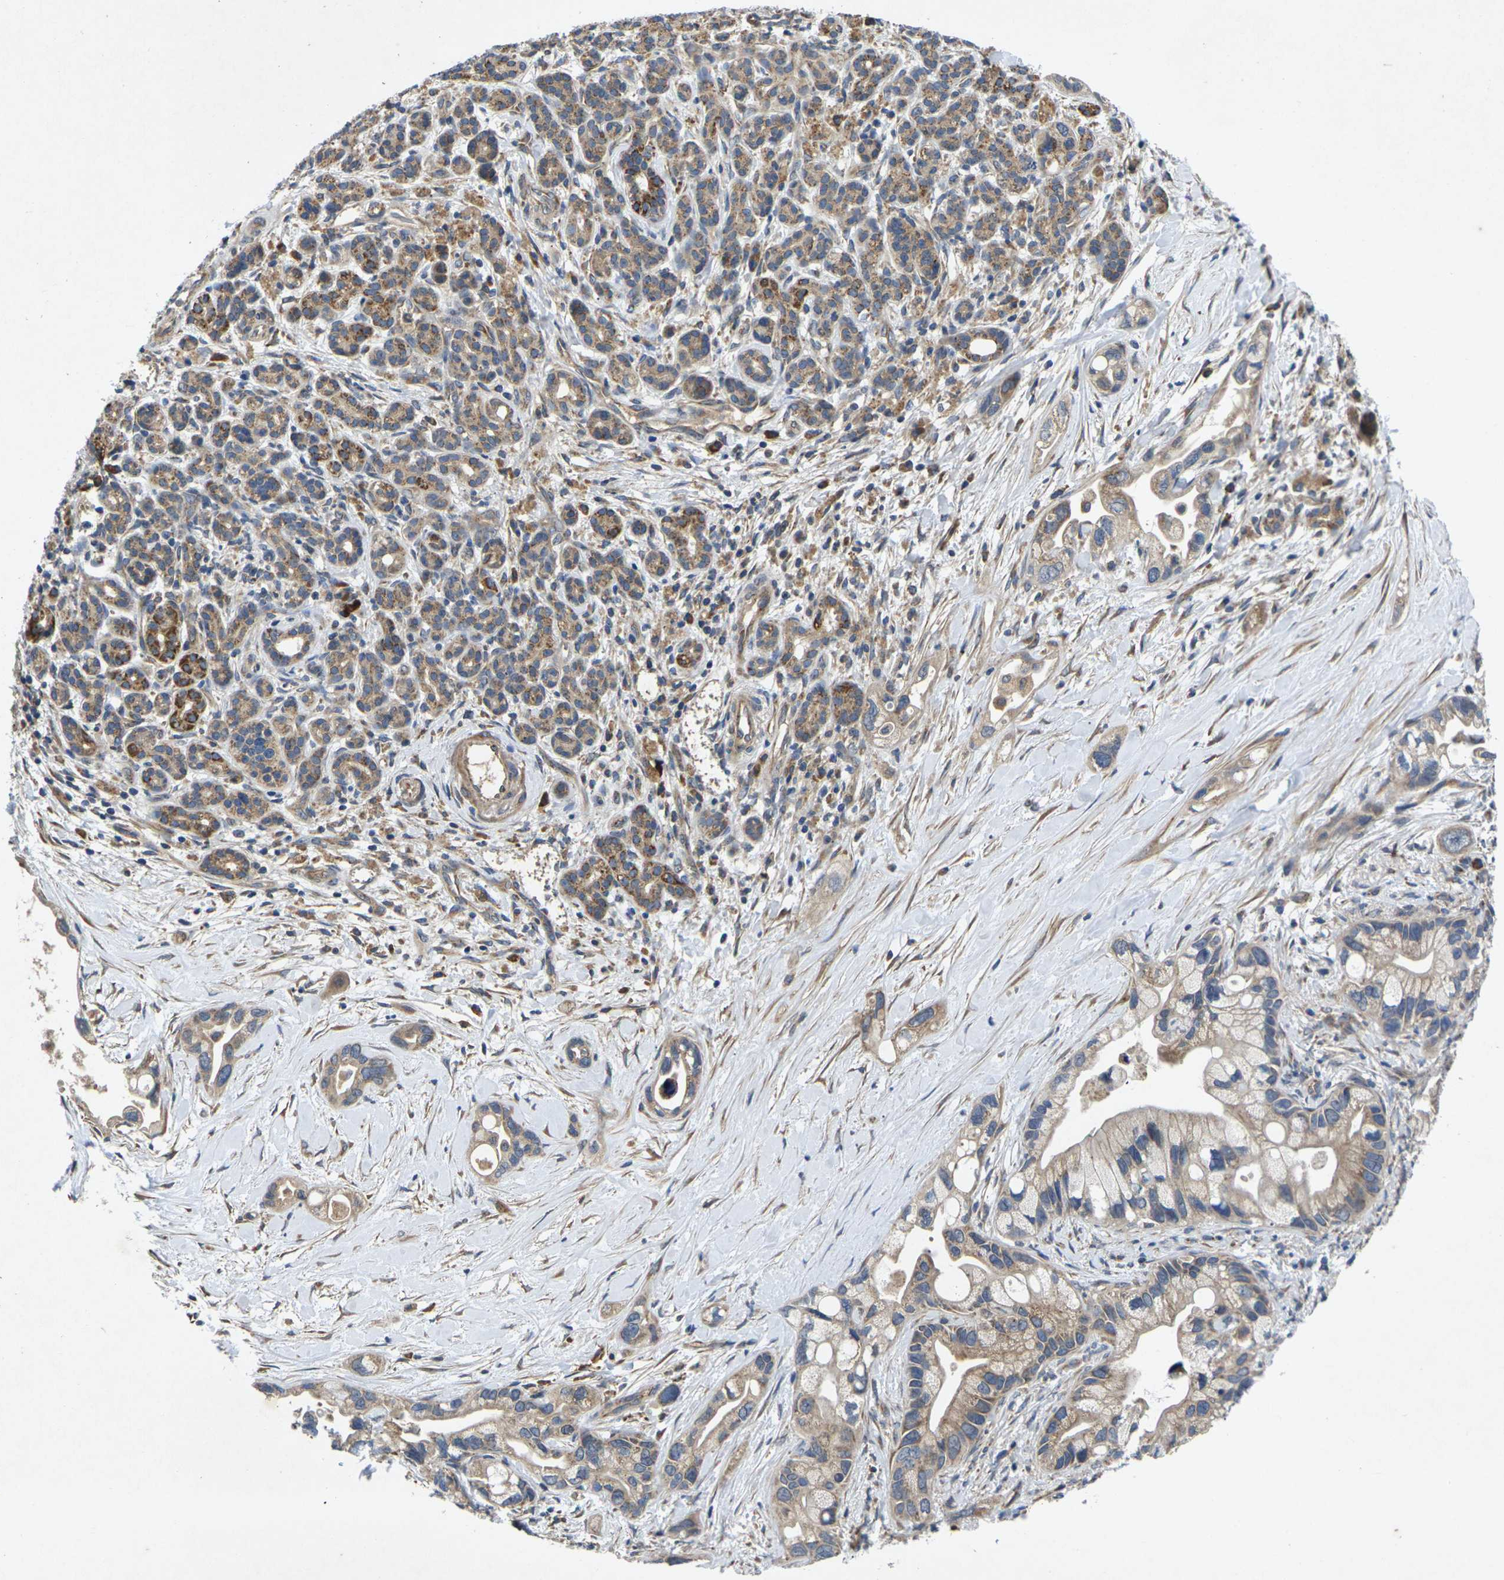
{"staining": {"intensity": "moderate", "quantity": "25%-75%", "location": "cytoplasmic/membranous"}, "tissue": "pancreatic cancer", "cell_type": "Tumor cells", "image_type": "cancer", "snomed": [{"axis": "morphology", "description": "Adenocarcinoma, NOS"}, {"axis": "topography", "description": "Pancreas"}], "caption": "Adenocarcinoma (pancreatic) was stained to show a protein in brown. There is medium levels of moderate cytoplasmic/membranous expression in about 25%-75% of tumor cells.", "gene": "KIF1B", "patient": {"sex": "female", "age": 77}}